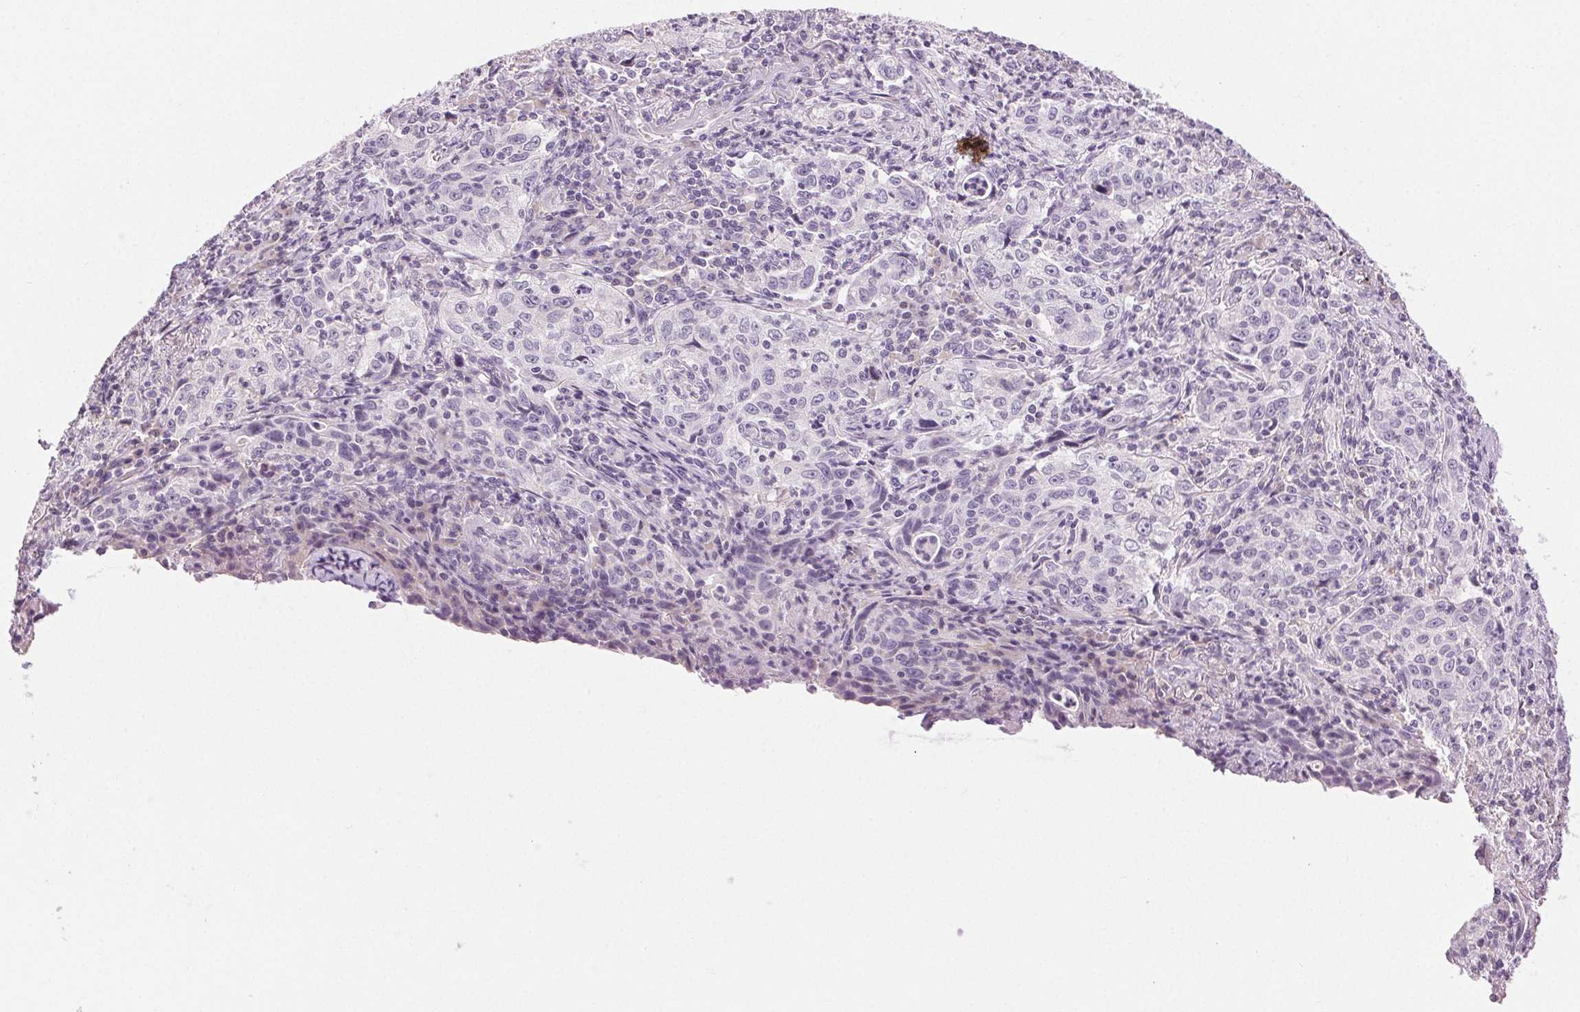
{"staining": {"intensity": "negative", "quantity": "none", "location": "none"}, "tissue": "lung cancer", "cell_type": "Tumor cells", "image_type": "cancer", "snomed": [{"axis": "morphology", "description": "Squamous cell carcinoma, NOS"}, {"axis": "topography", "description": "Lung"}], "caption": "Immunohistochemistry (IHC) of human lung cancer demonstrates no positivity in tumor cells. (Brightfield microscopy of DAB (3,3'-diaminobenzidine) IHC at high magnification).", "gene": "DSG3", "patient": {"sex": "male", "age": 71}}